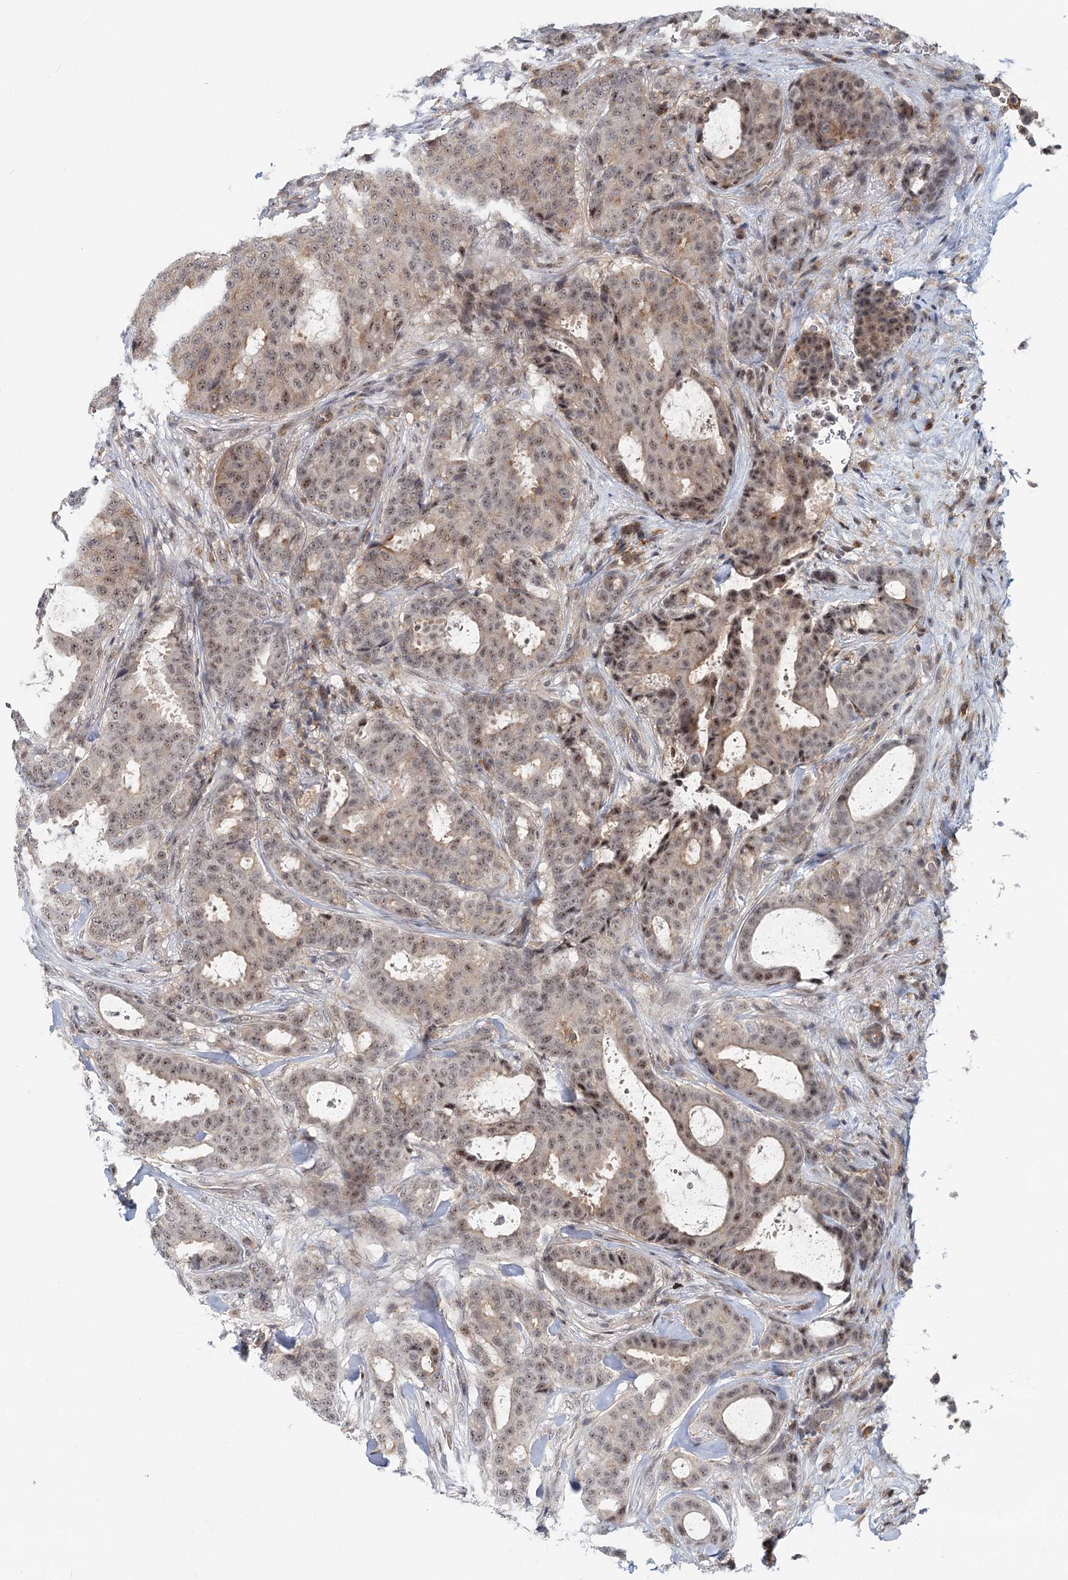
{"staining": {"intensity": "moderate", "quantity": "25%-75%", "location": "cytoplasmic/membranous,nuclear"}, "tissue": "breast cancer", "cell_type": "Tumor cells", "image_type": "cancer", "snomed": [{"axis": "morphology", "description": "Duct carcinoma"}, {"axis": "topography", "description": "Breast"}], "caption": "Tumor cells exhibit medium levels of moderate cytoplasmic/membranous and nuclear positivity in approximately 25%-75% of cells in human breast cancer. (DAB (3,3'-diaminobenzidine) IHC with brightfield microscopy, high magnification).", "gene": "CDC42SE2", "patient": {"sex": "female", "age": 75}}